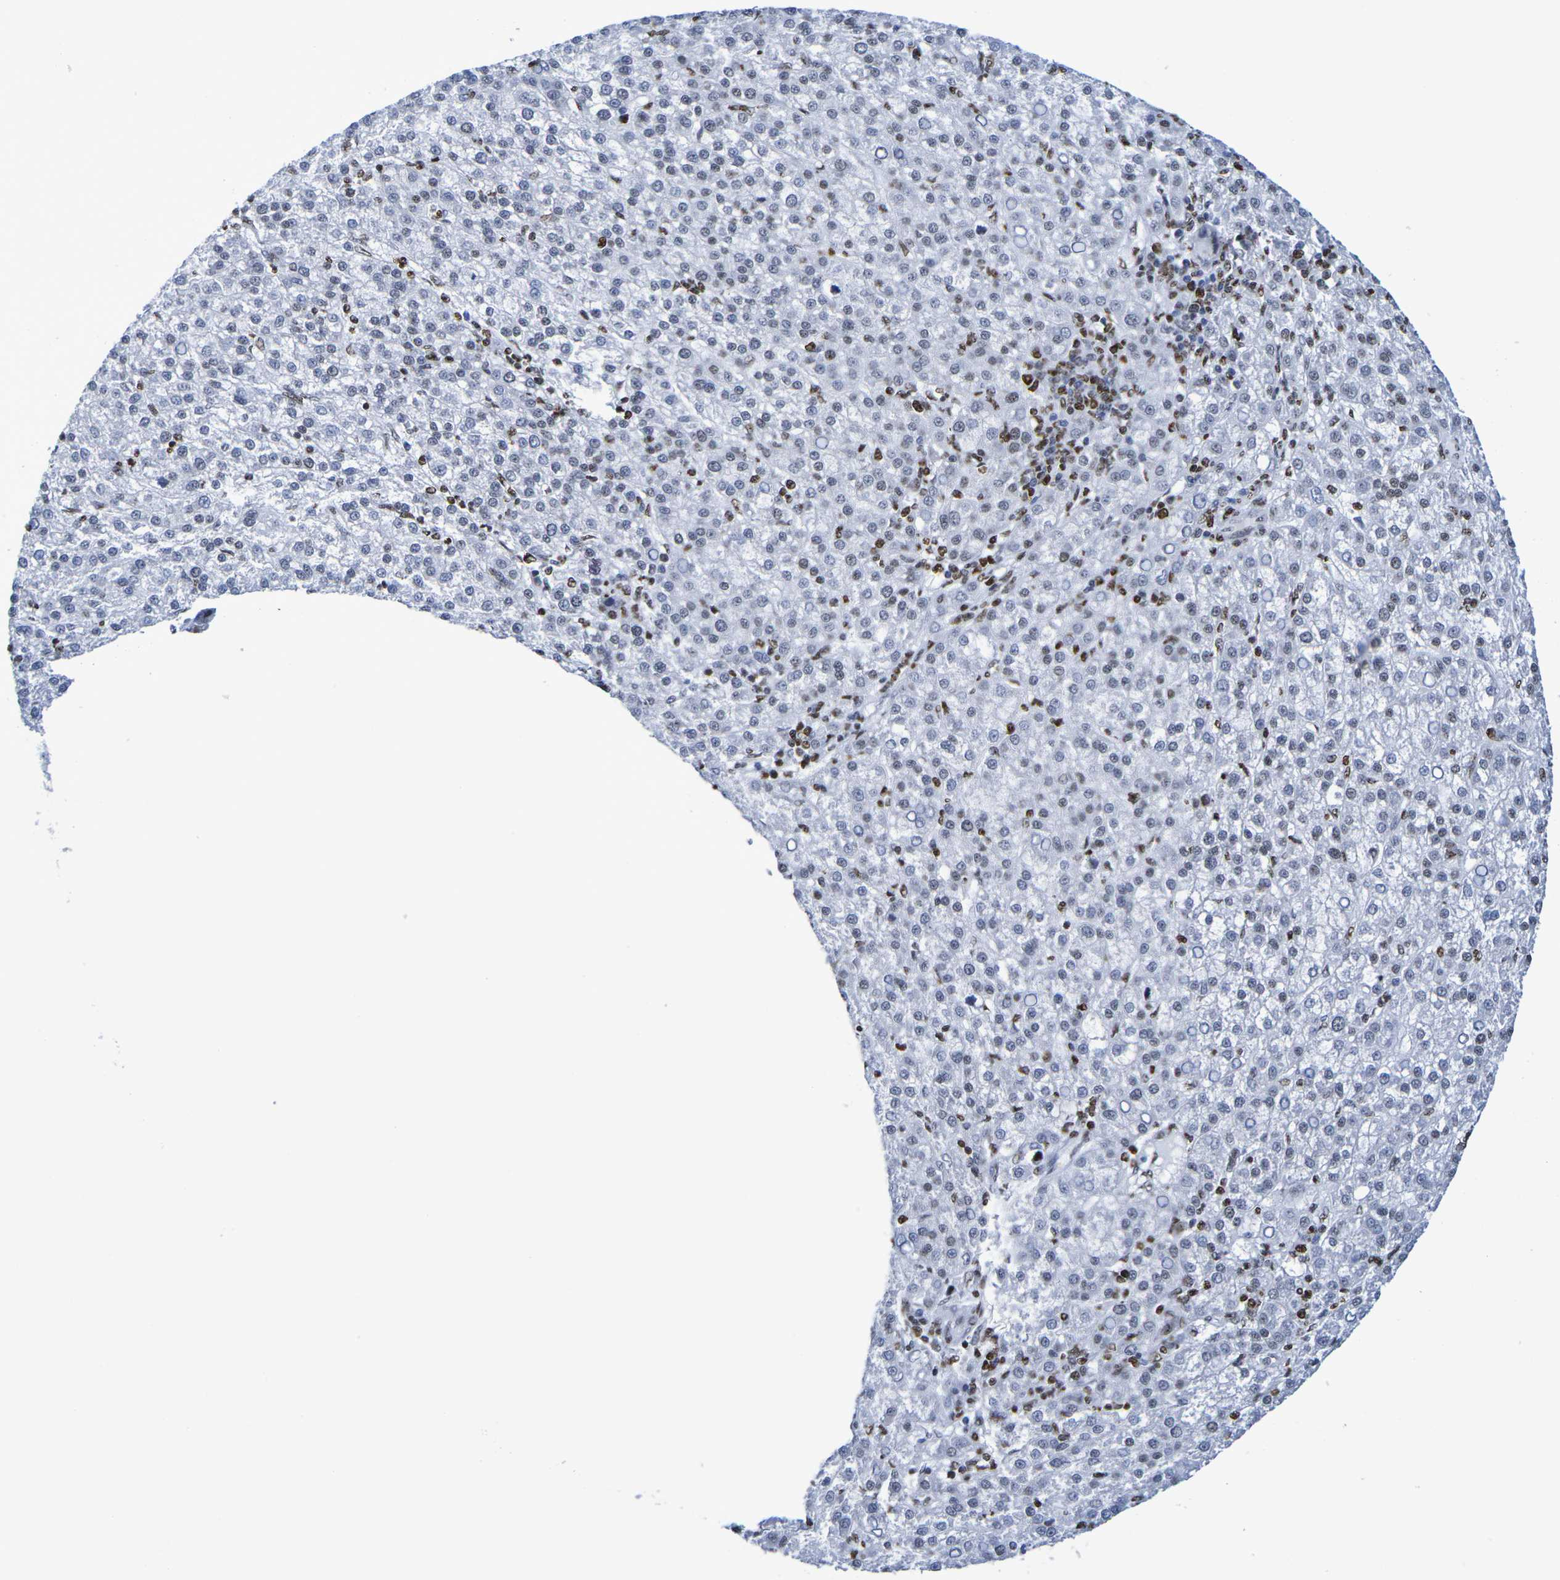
{"staining": {"intensity": "weak", "quantity": "25%-75%", "location": "nuclear"}, "tissue": "liver cancer", "cell_type": "Tumor cells", "image_type": "cancer", "snomed": [{"axis": "morphology", "description": "Carcinoma, Hepatocellular, NOS"}, {"axis": "topography", "description": "Liver"}], "caption": "Brown immunohistochemical staining in human liver hepatocellular carcinoma shows weak nuclear staining in approximately 25%-75% of tumor cells. (DAB (3,3'-diaminobenzidine) = brown stain, brightfield microscopy at high magnification).", "gene": "H1-5", "patient": {"sex": "female", "age": 58}}